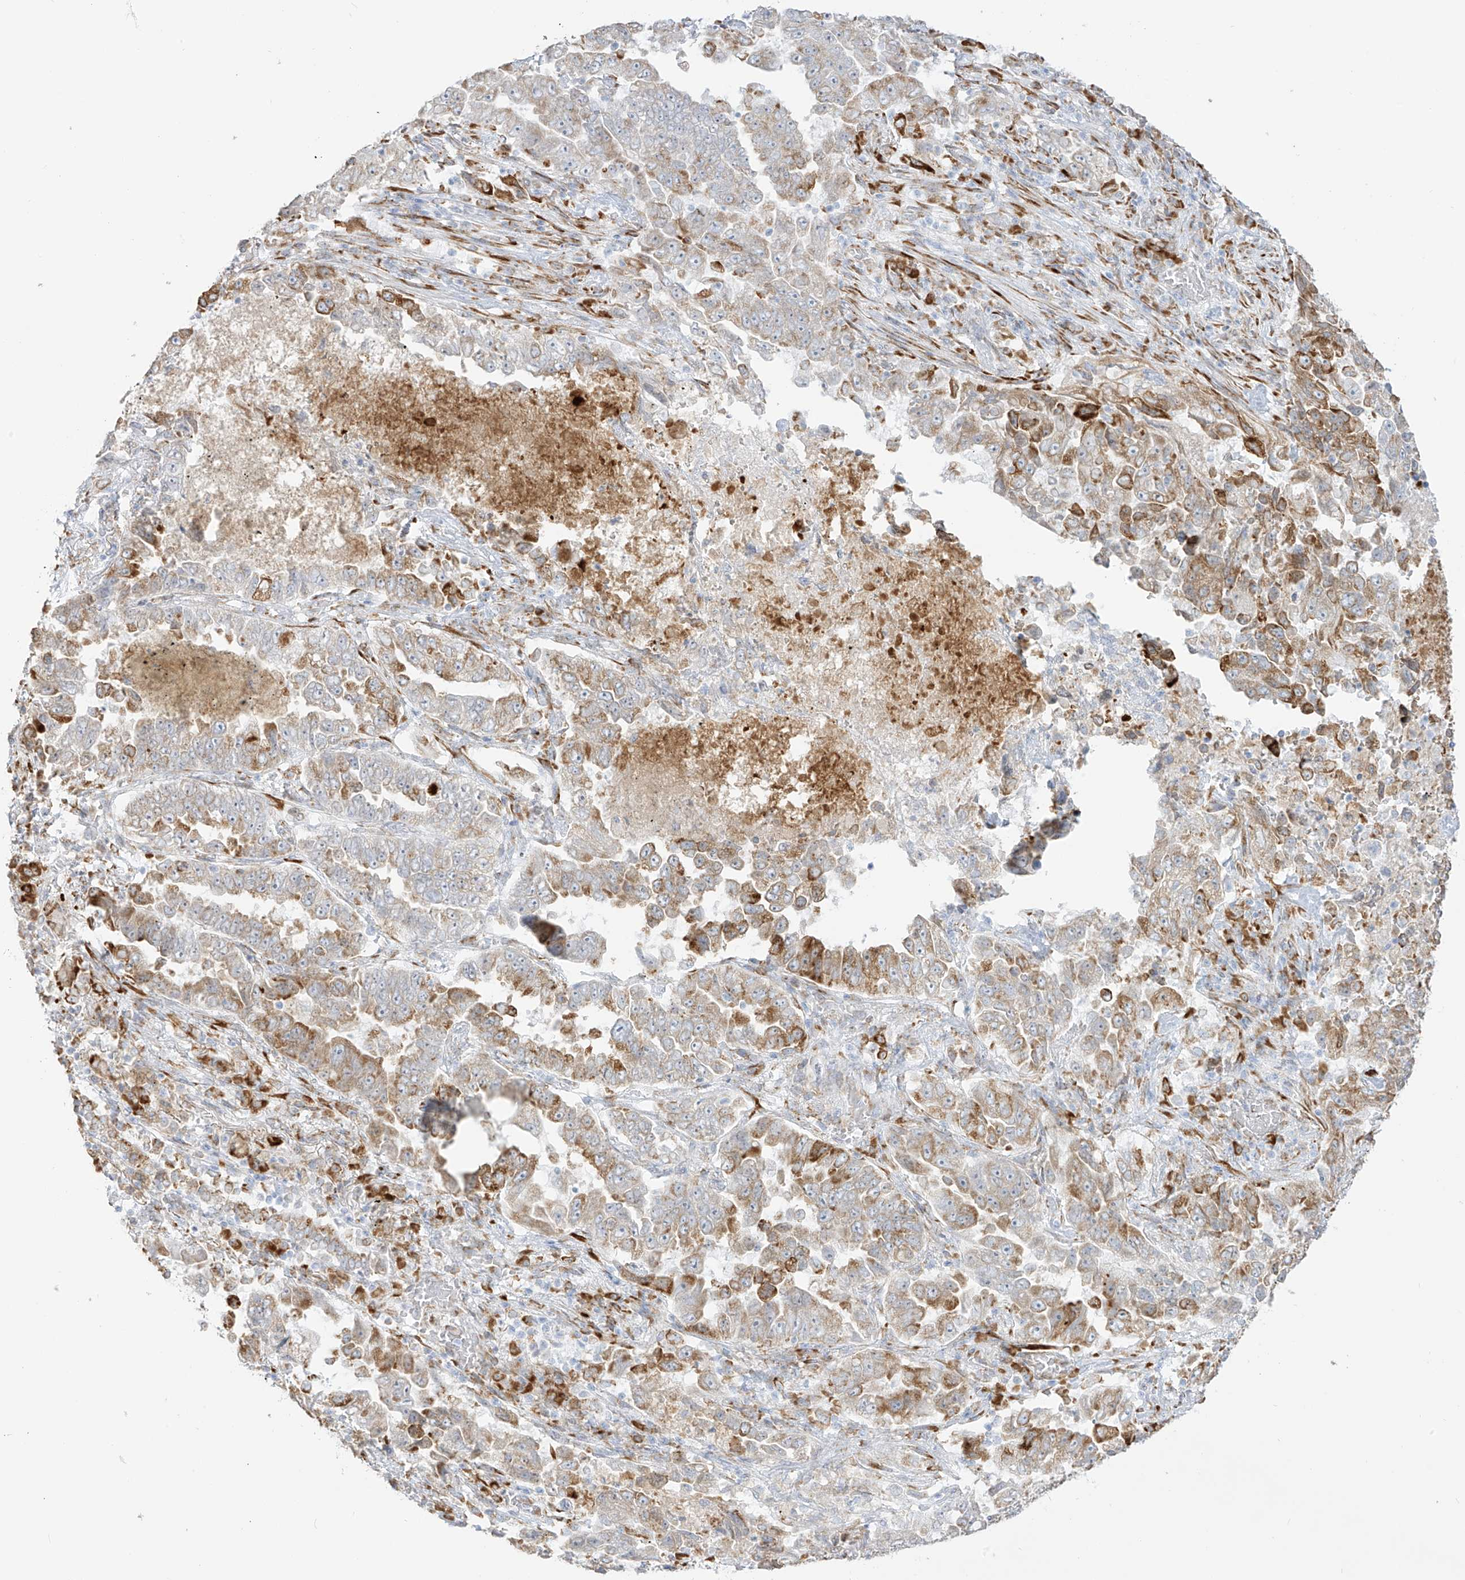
{"staining": {"intensity": "moderate", "quantity": "<25%", "location": "cytoplasmic/membranous"}, "tissue": "lung cancer", "cell_type": "Tumor cells", "image_type": "cancer", "snomed": [{"axis": "morphology", "description": "Adenocarcinoma, NOS"}, {"axis": "topography", "description": "Lung"}], "caption": "A photomicrograph of lung cancer (adenocarcinoma) stained for a protein displays moderate cytoplasmic/membranous brown staining in tumor cells.", "gene": "LRRC59", "patient": {"sex": "female", "age": 51}}